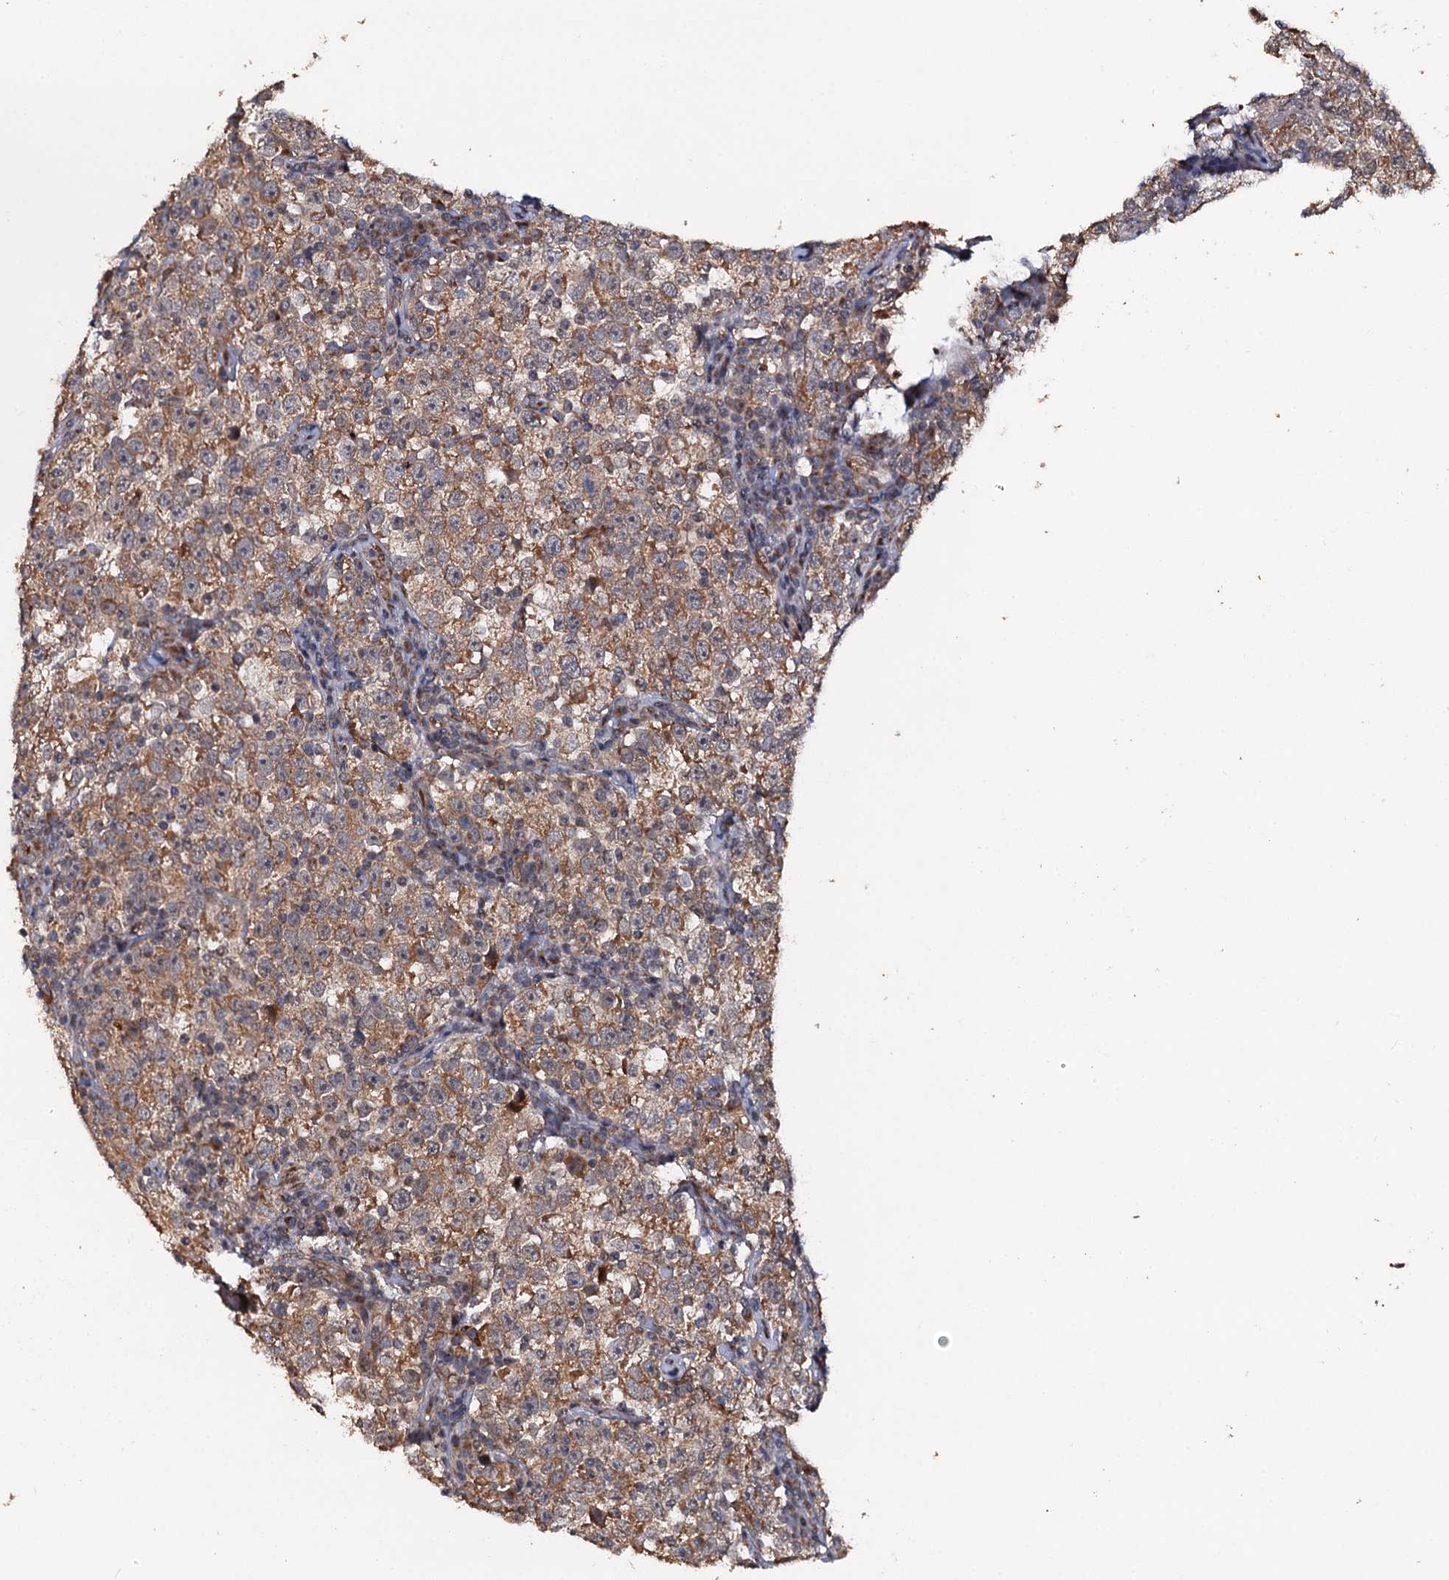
{"staining": {"intensity": "moderate", "quantity": ">75%", "location": "cytoplasmic/membranous"}, "tissue": "testis cancer", "cell_type": "Tumor cells", "image_type": "cancer", "snomed": [{"axis": "morphology", "description": "Normal tissue, NOS"}, {"axis": "morphology", "description": "Seminoma, NOS"}, {"axis": "topography", "description": "Testis"}], "caption": "Approximately >75% of tumor cells in testis cancer reveal moderate cytoplasmic/membranous protein staining as visualized by brown immunohistochemical staining.", "gene": "LRRC63", "patient": {"sex": "male", "age": 43}}